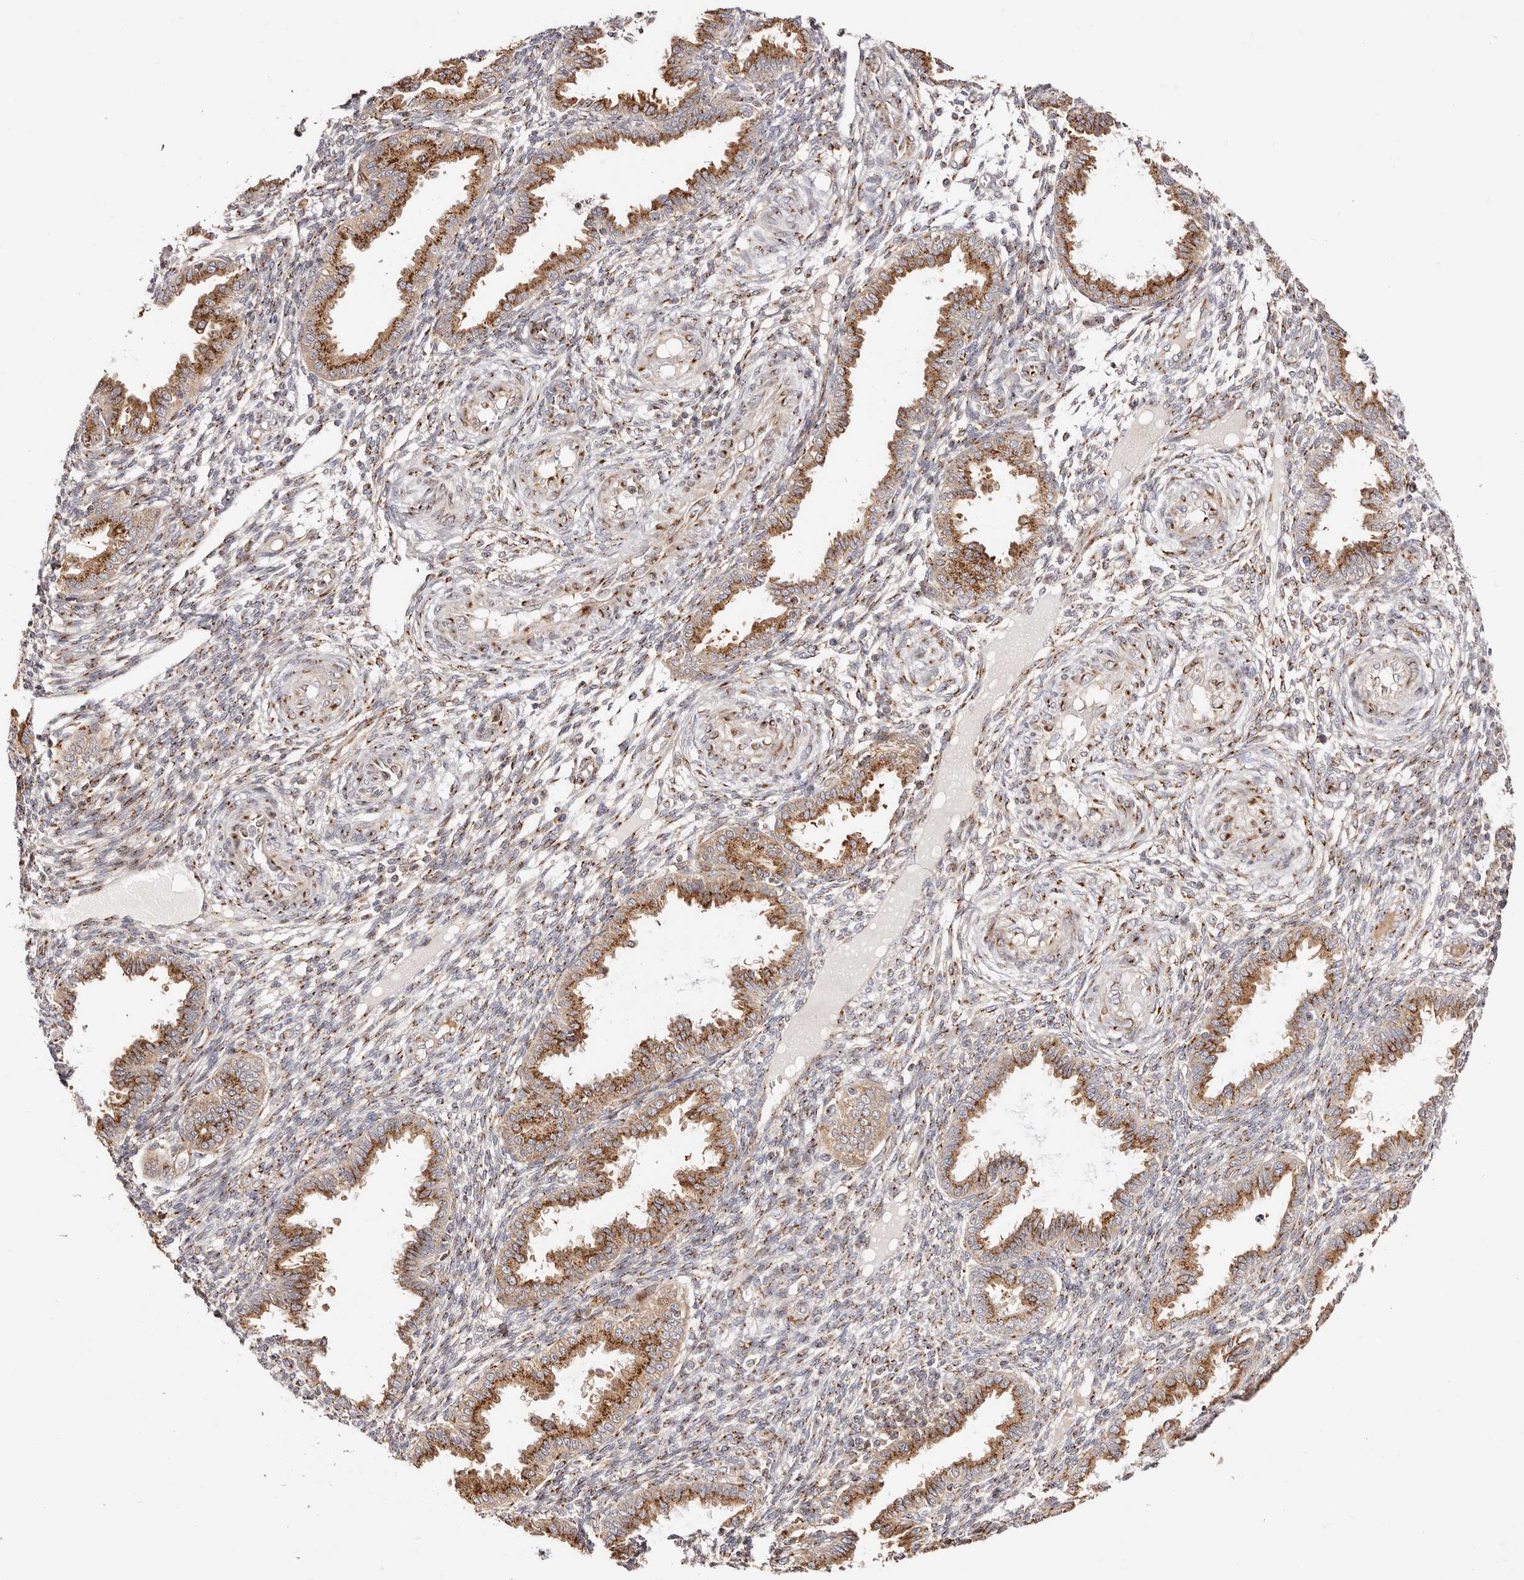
{"staining": {"intensity": "moderate", "quantity": "25%-75%", "location": "cytoplasmic/membranous"}, "tissue": "endometrium", "cell_type": "Cells in endometrial stroma", "image_type": "normal", "snomed": [{"axis": "morphology", "description": "Normal tissue, NOS"}, {"axis": "topography", "description": "Endometrium"}], "caption": "A histopathology image showing moderate cytoplasmic/membranous positivity in approximately 25%-75% of cells in endometrial stroma in unremarkable endometrium, as visualized by brown immunohistochemical staining.", "gene": "MAPK6", "patient": {"sex": "female", "age": 33}}